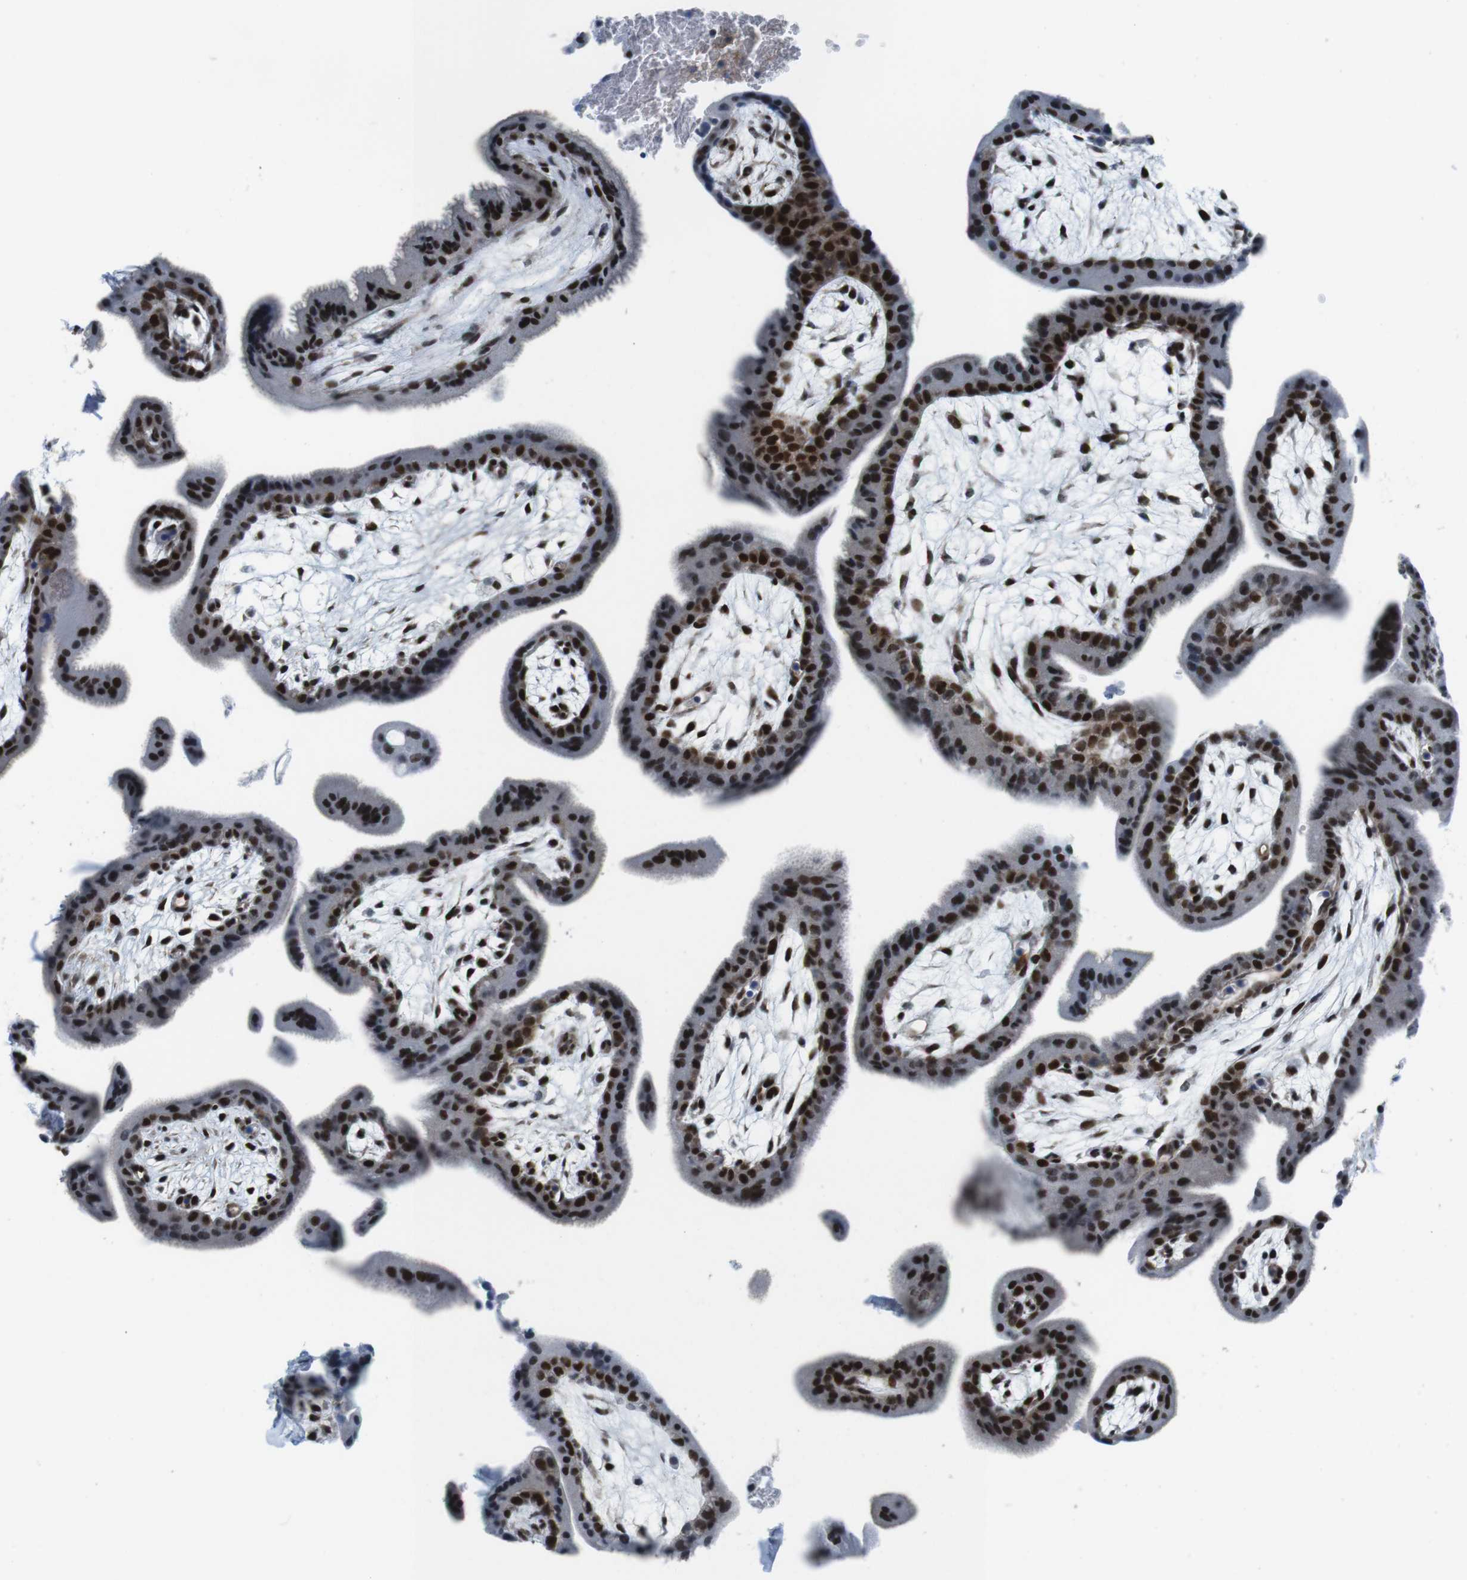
{"staining": {"intensity": "strong", "quantity": ">75%", "location": "nuclear"}, "tissue": "placenta", "cell_type": "Trophoblastic cells", "image_type": "normal", "snomed": [{"axis": "morphology", "description": "Normal tissue, NOS"}, {"axis": "topography", "description": "Placenta"}], "caption": "Normal placenta reveals strong nuclear staining in about >75% of trophoblastic cells (brown staining indicates protein expression, while blue staining denotes nuclei)..", "gene": "MLH1", "patient": {"sex": "female", "age": 35}}